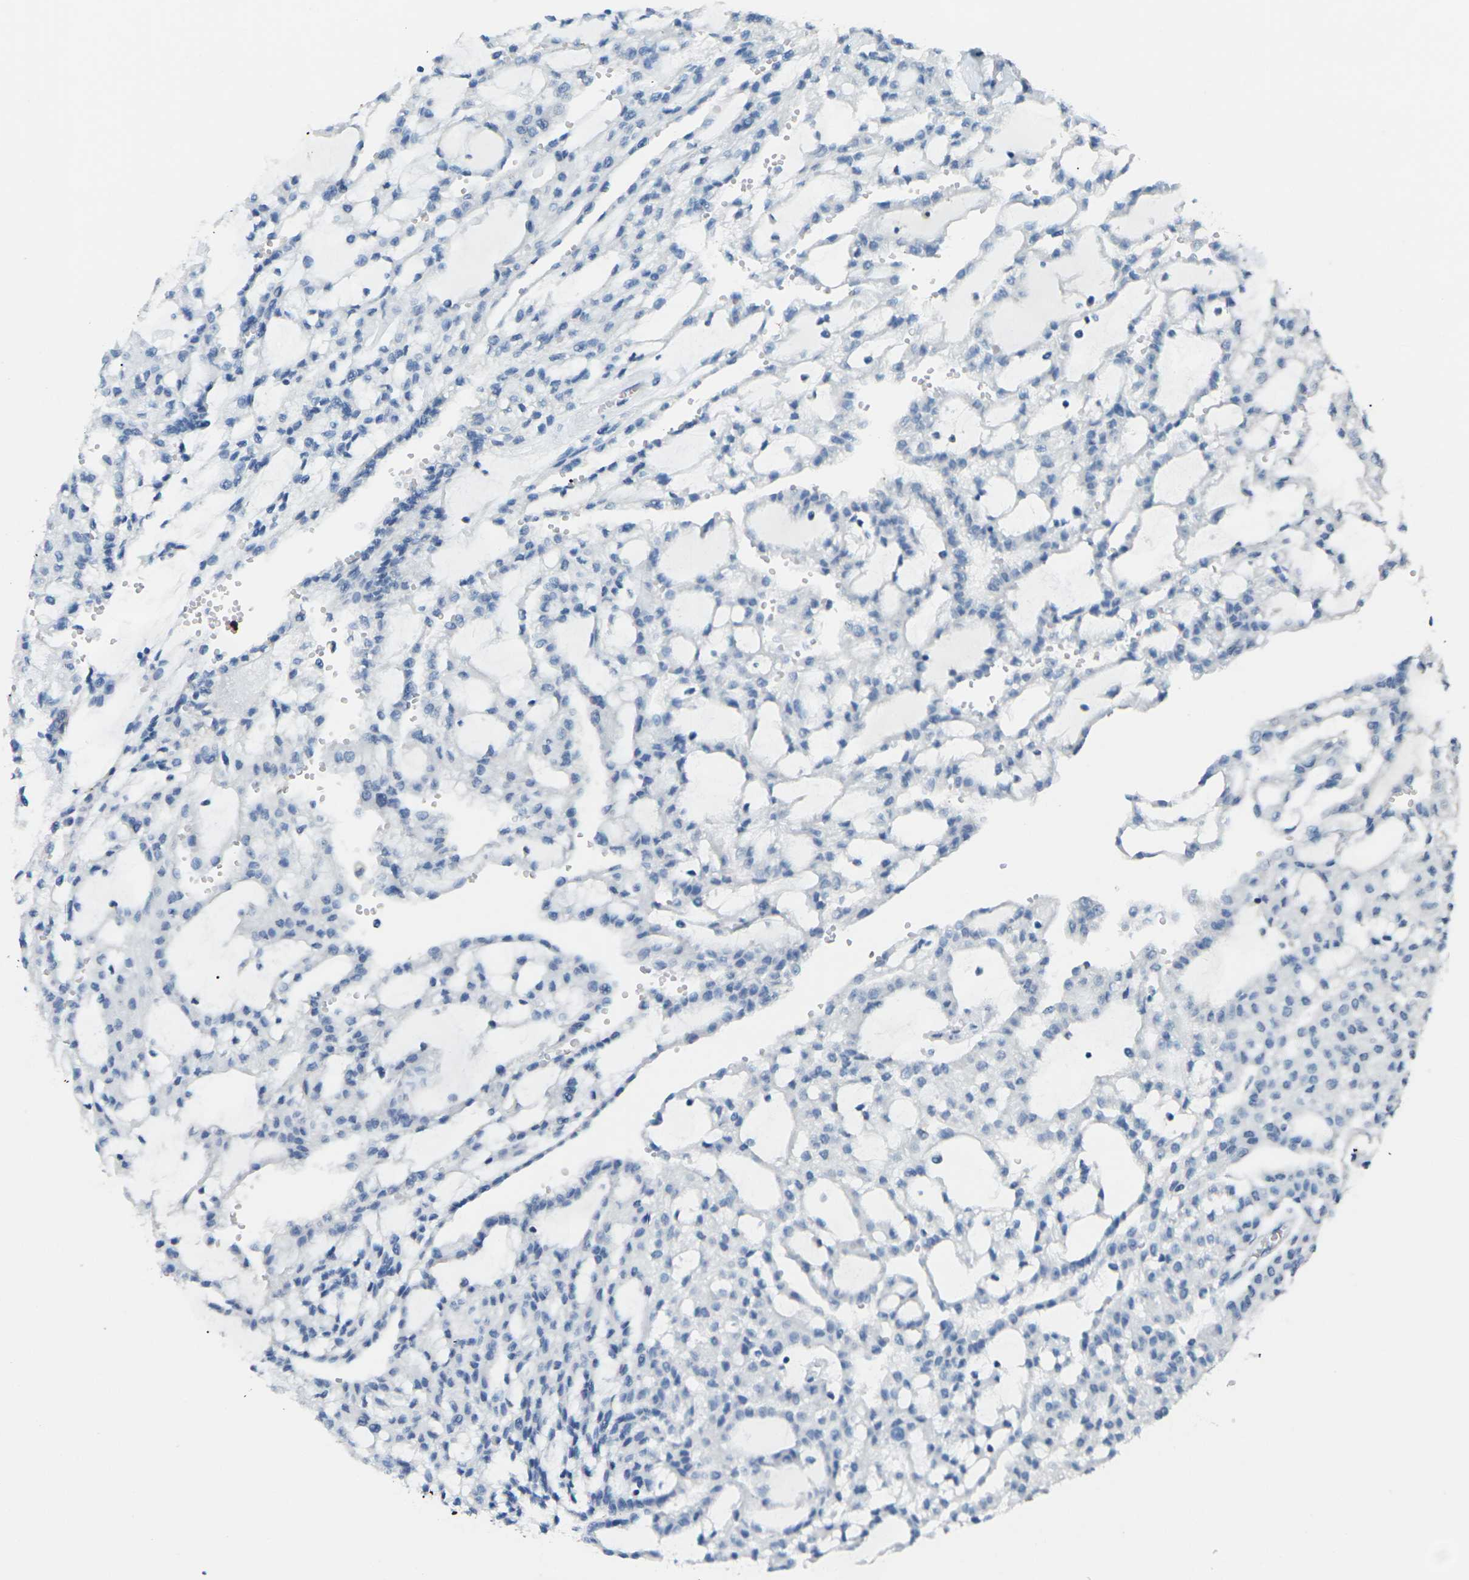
{"staining": {"intensity": "negative", "quantity": "none", "location": "none"}, "tissue": "renal cancer", "cell_type": "Tumor cells", "image_type": "cancer", "snomed": [{"axis": "morphology", "description": "Adenocarcinoma, NOS"}, {"axis": "topography", "description": "Kidney"}], "caption": "There is no significant positivity in tumor cells of renal adenocarcinoma.", "gene": "CDH16", "patient": {"sex": "male", "age": 63}}